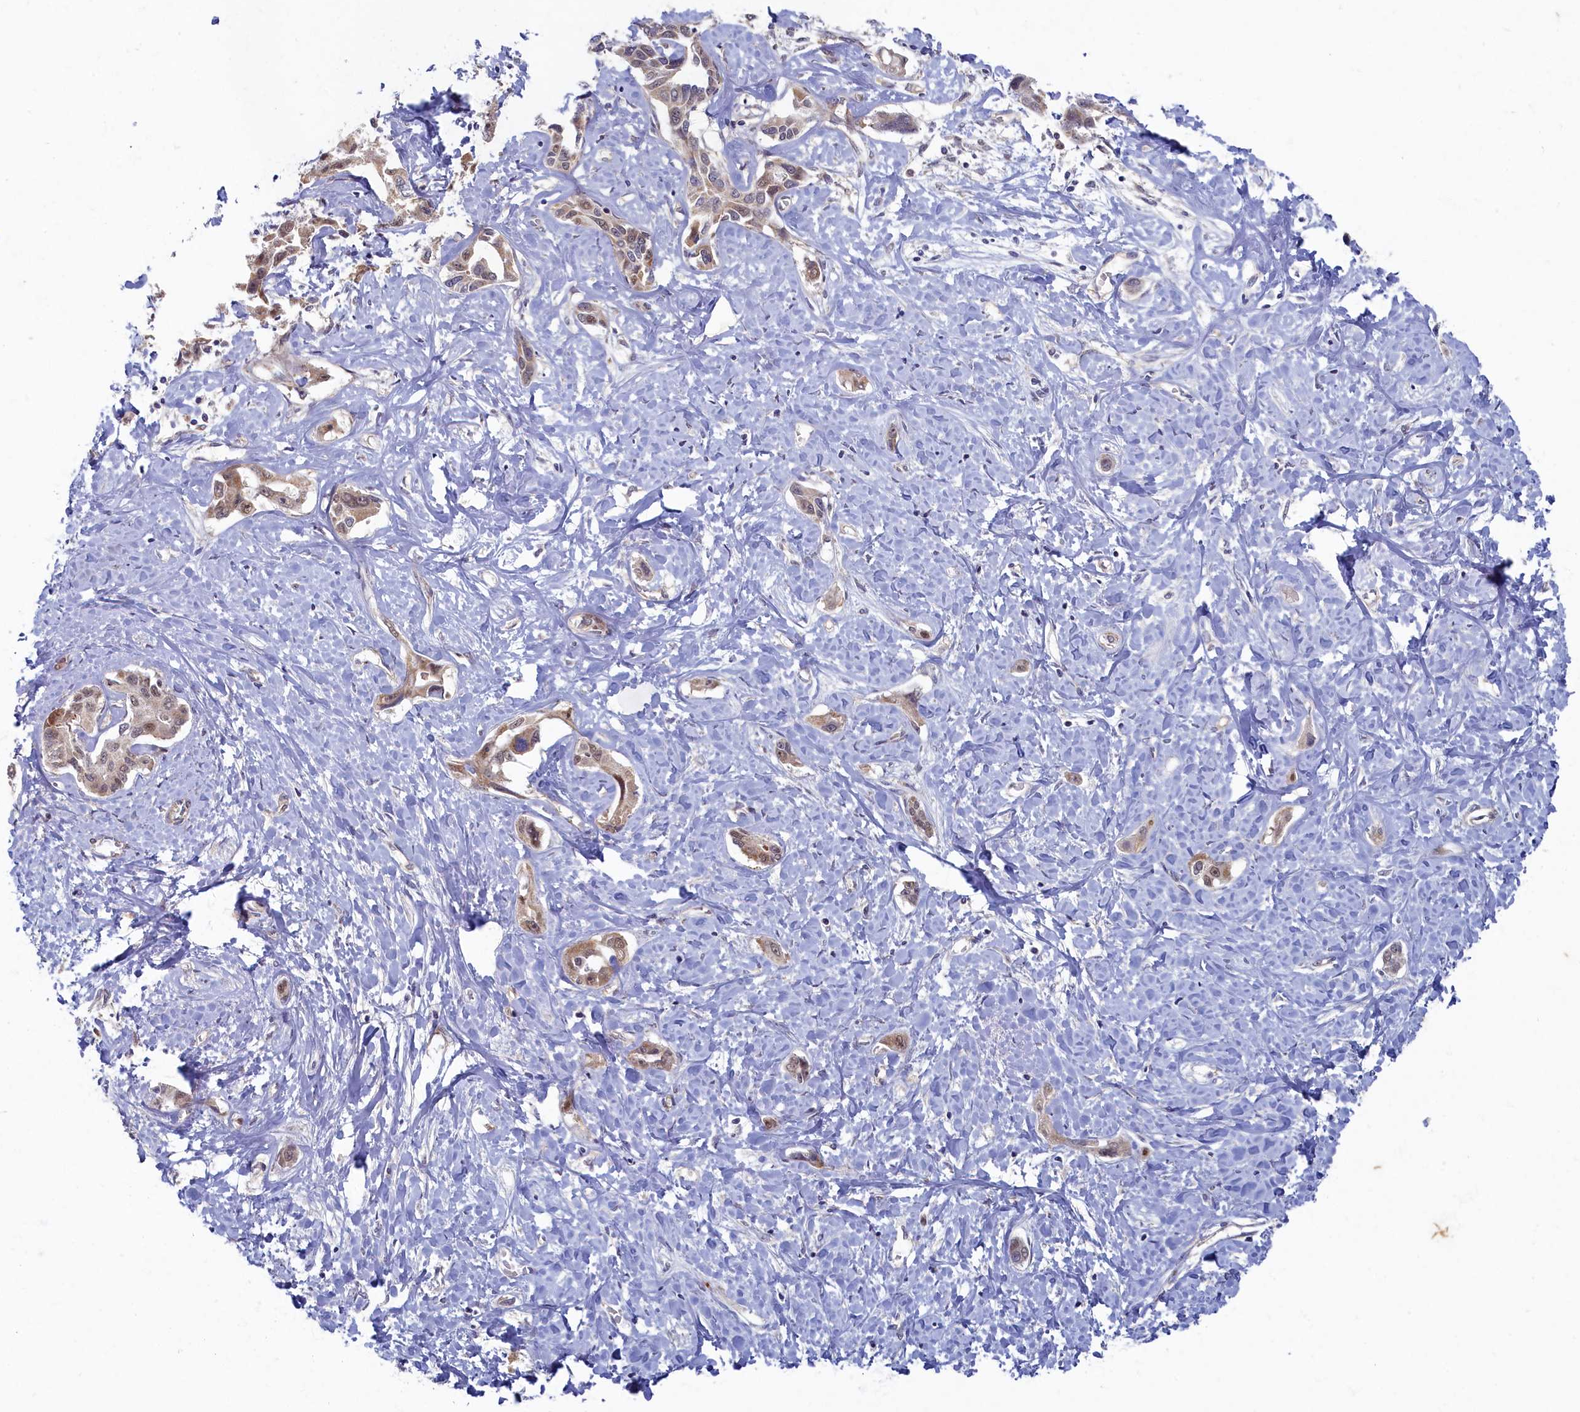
{"staining": {"intensity": "moderate", "quantity": ">75%", "location": "cytoplasmic/membranous,nuclear"}, "tissue": "liver cancer", "cell_type": "Tumor cells", "image_type": "cancer", "snomed": [{"axis": "morphology", "description": "Cholangiocarcinoma"}, {"axis": "topography", "description": "Liver"}], "caption": "Immunohistochemistry of human cholangiocarcinoma (liver) displays medium levels of moderate cytoplasmic/membranous and nuclear positivity in approximately >75% of tumor cells.", "gene": "WDR59", "patient": {"sex": "male", "age": 59}}